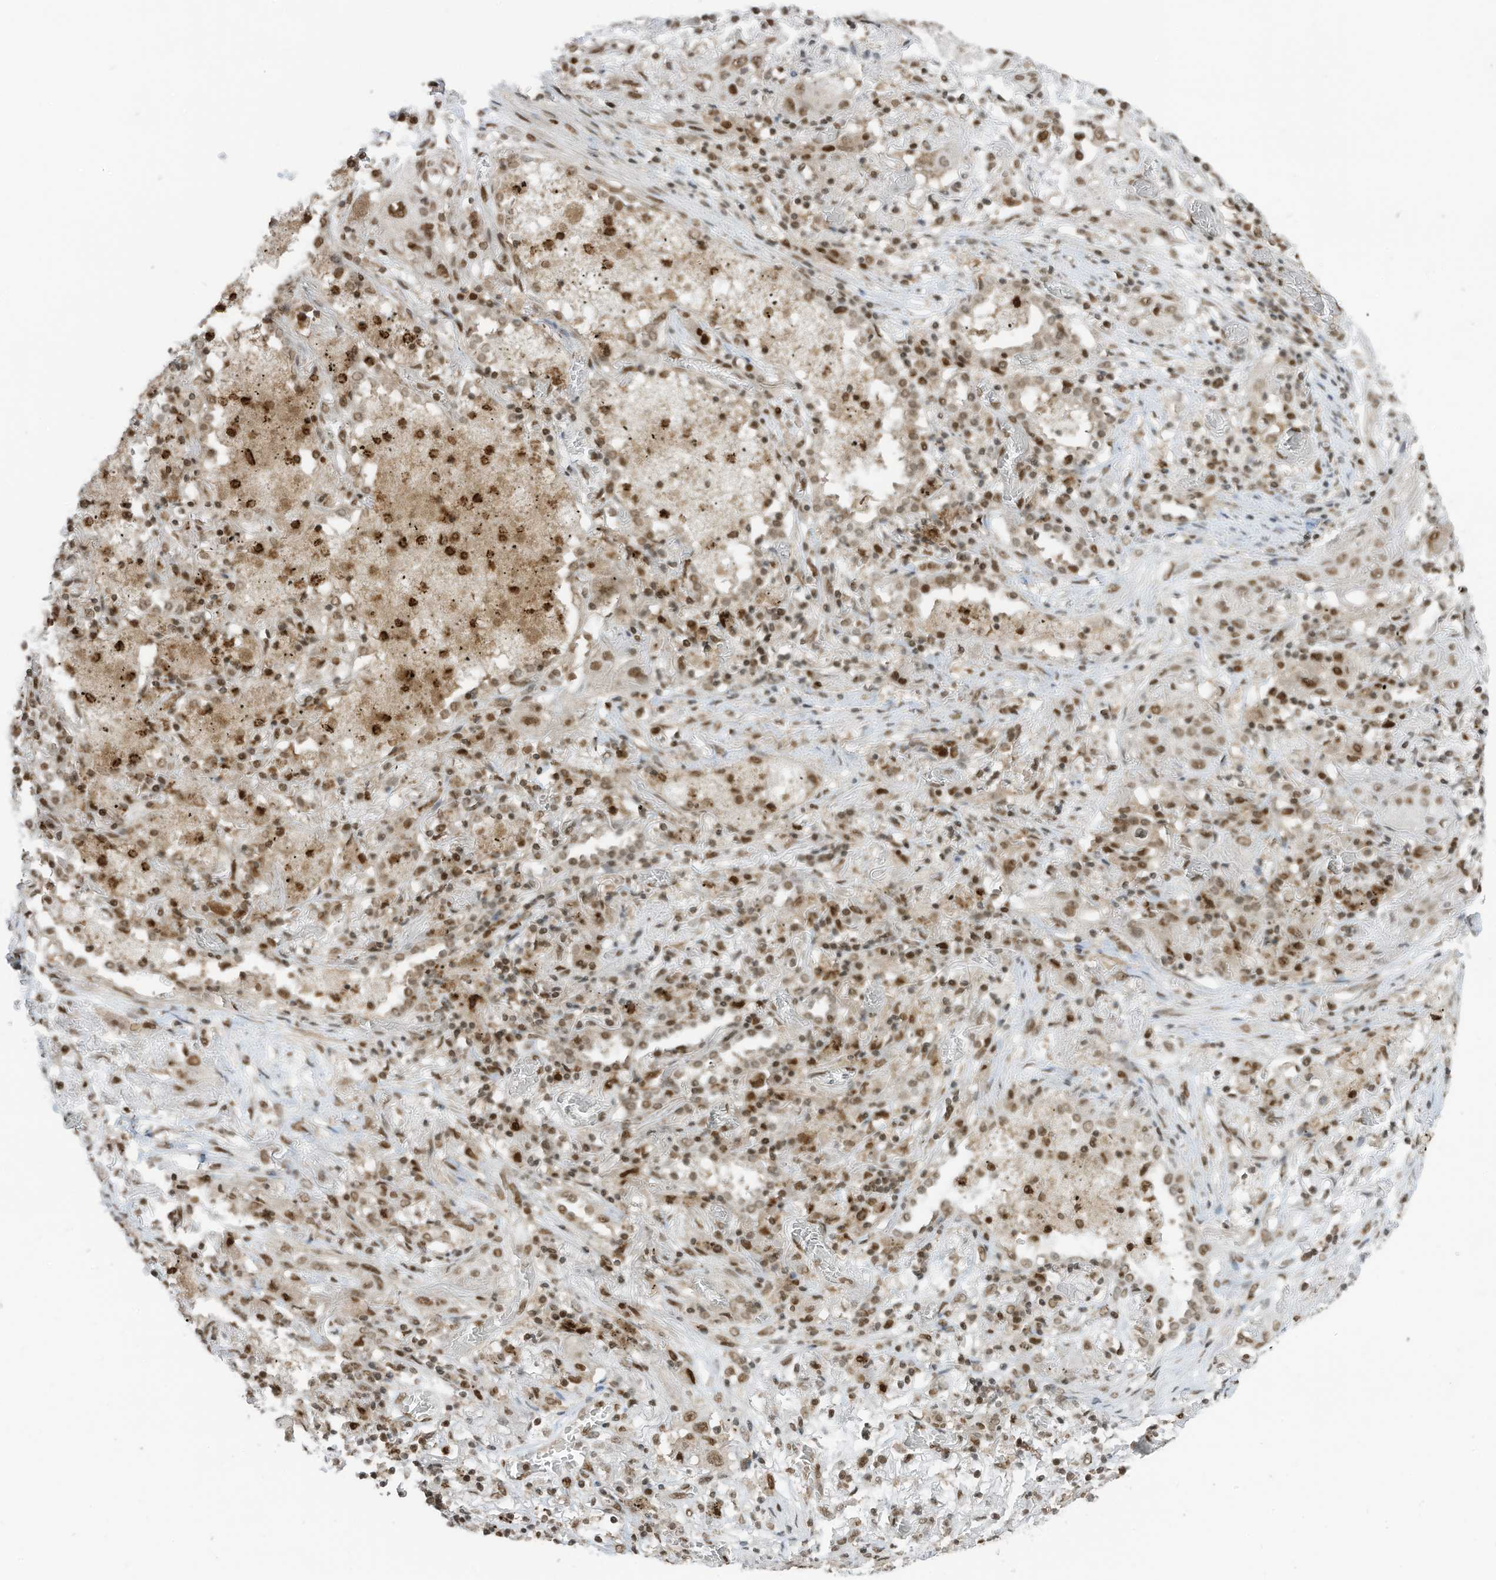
{"staining": {"intensity": "moderate", "quantity": ">75%", "location": "nuclear"}, "tissue": "lung cancer", "cell_type": "Tumor cells", "image_type": "cancer", "snomed": [{"axis": "morphology", "description": "Squamous cell carcinoma, NOS"}, {"axis": "topography", "description": "Lung"}], "caption": "Lung cancer stained with a brown dye displays moderate nuclear positive staining in approximately >75% of tumor cells.", "gene": "KPNB1", "patient": {"sex": "female", "age": 47}}